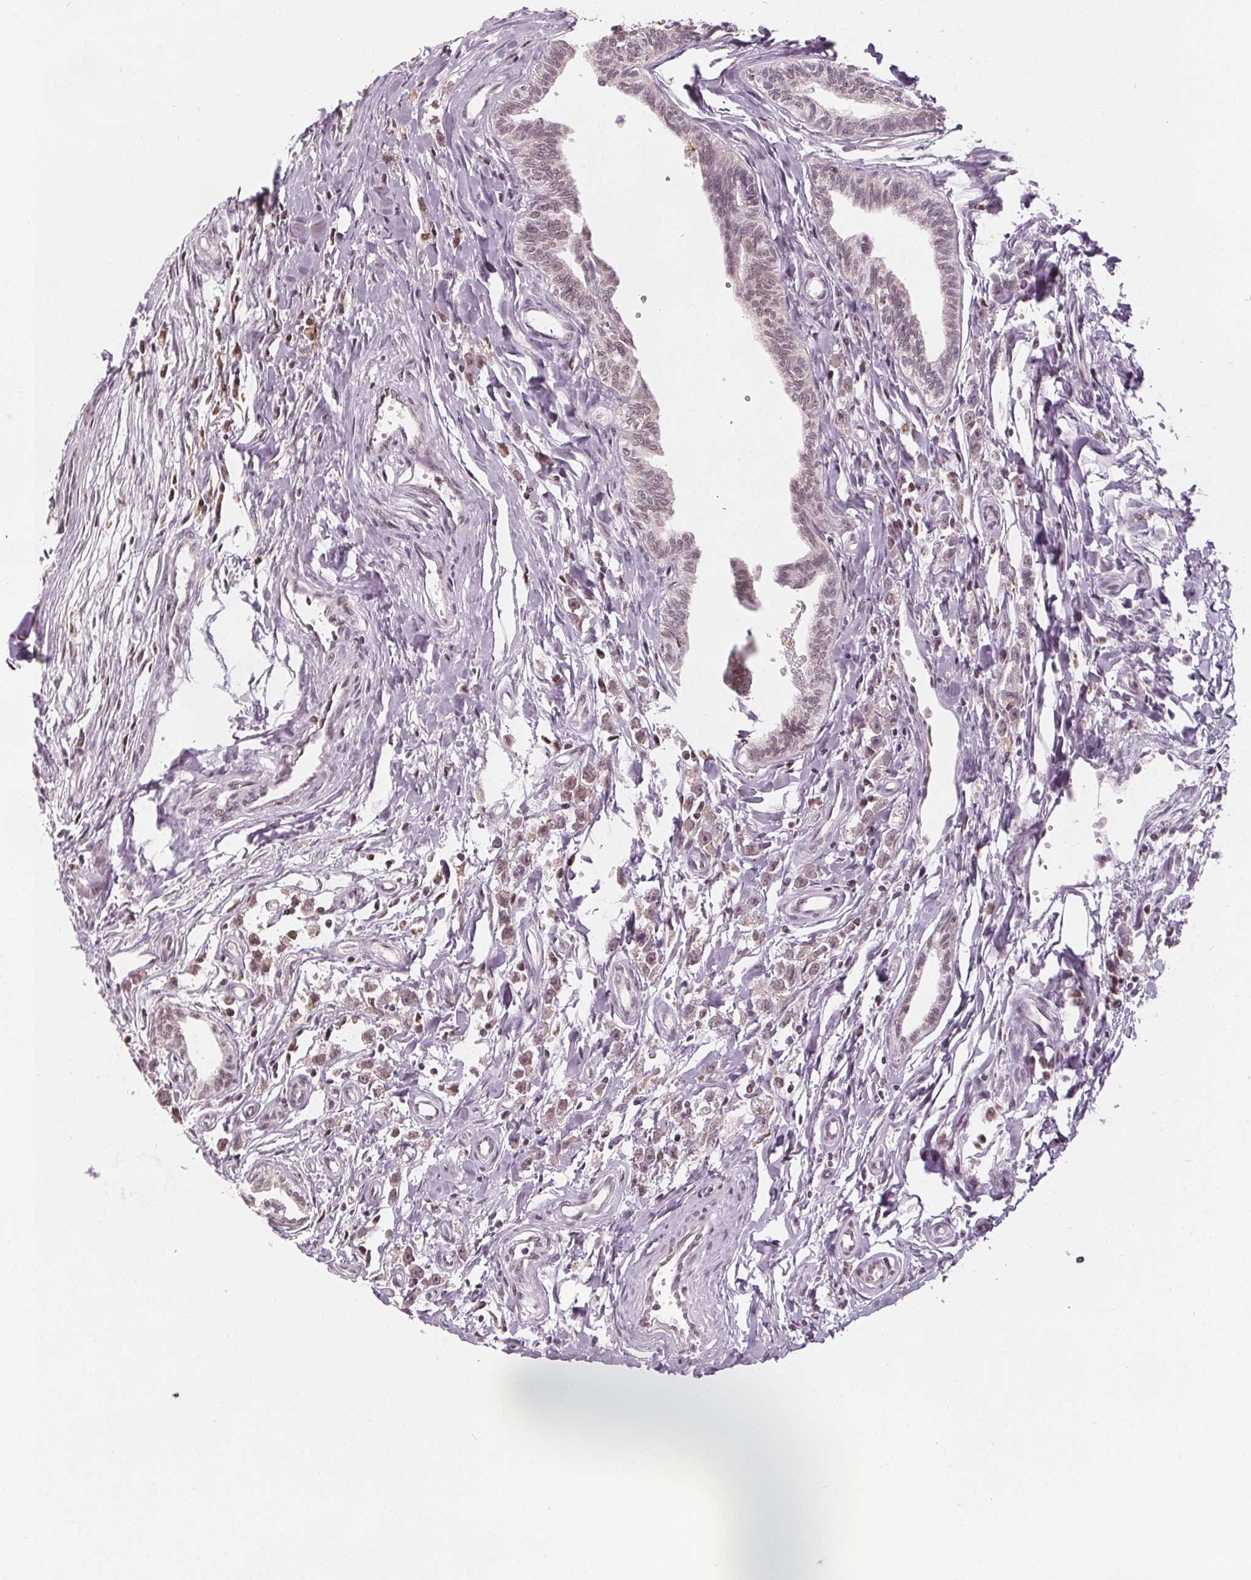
{"staining": {"intensity": "moderate", "quantity": "25%-75%", "location": "nuclear"}, "tissue": "testis cancer", "cell_type": "Tumor cells", "image_type": "cancer", "snomed": [{"axis": "morphology", "description": "Carcinoma, Embryonal, NOS"}, {"axis": "morphology", "description": "Teratoma, malignant, NOS"}, {"axis": "topography", "description": "Testis"}], "caption": "A brown stain labels moderate nuclear expression of a protein in testis embryonal carcinoma tumor cells.", "gene": "DPM2", "patient": {"sex": "male", "age": 24}}